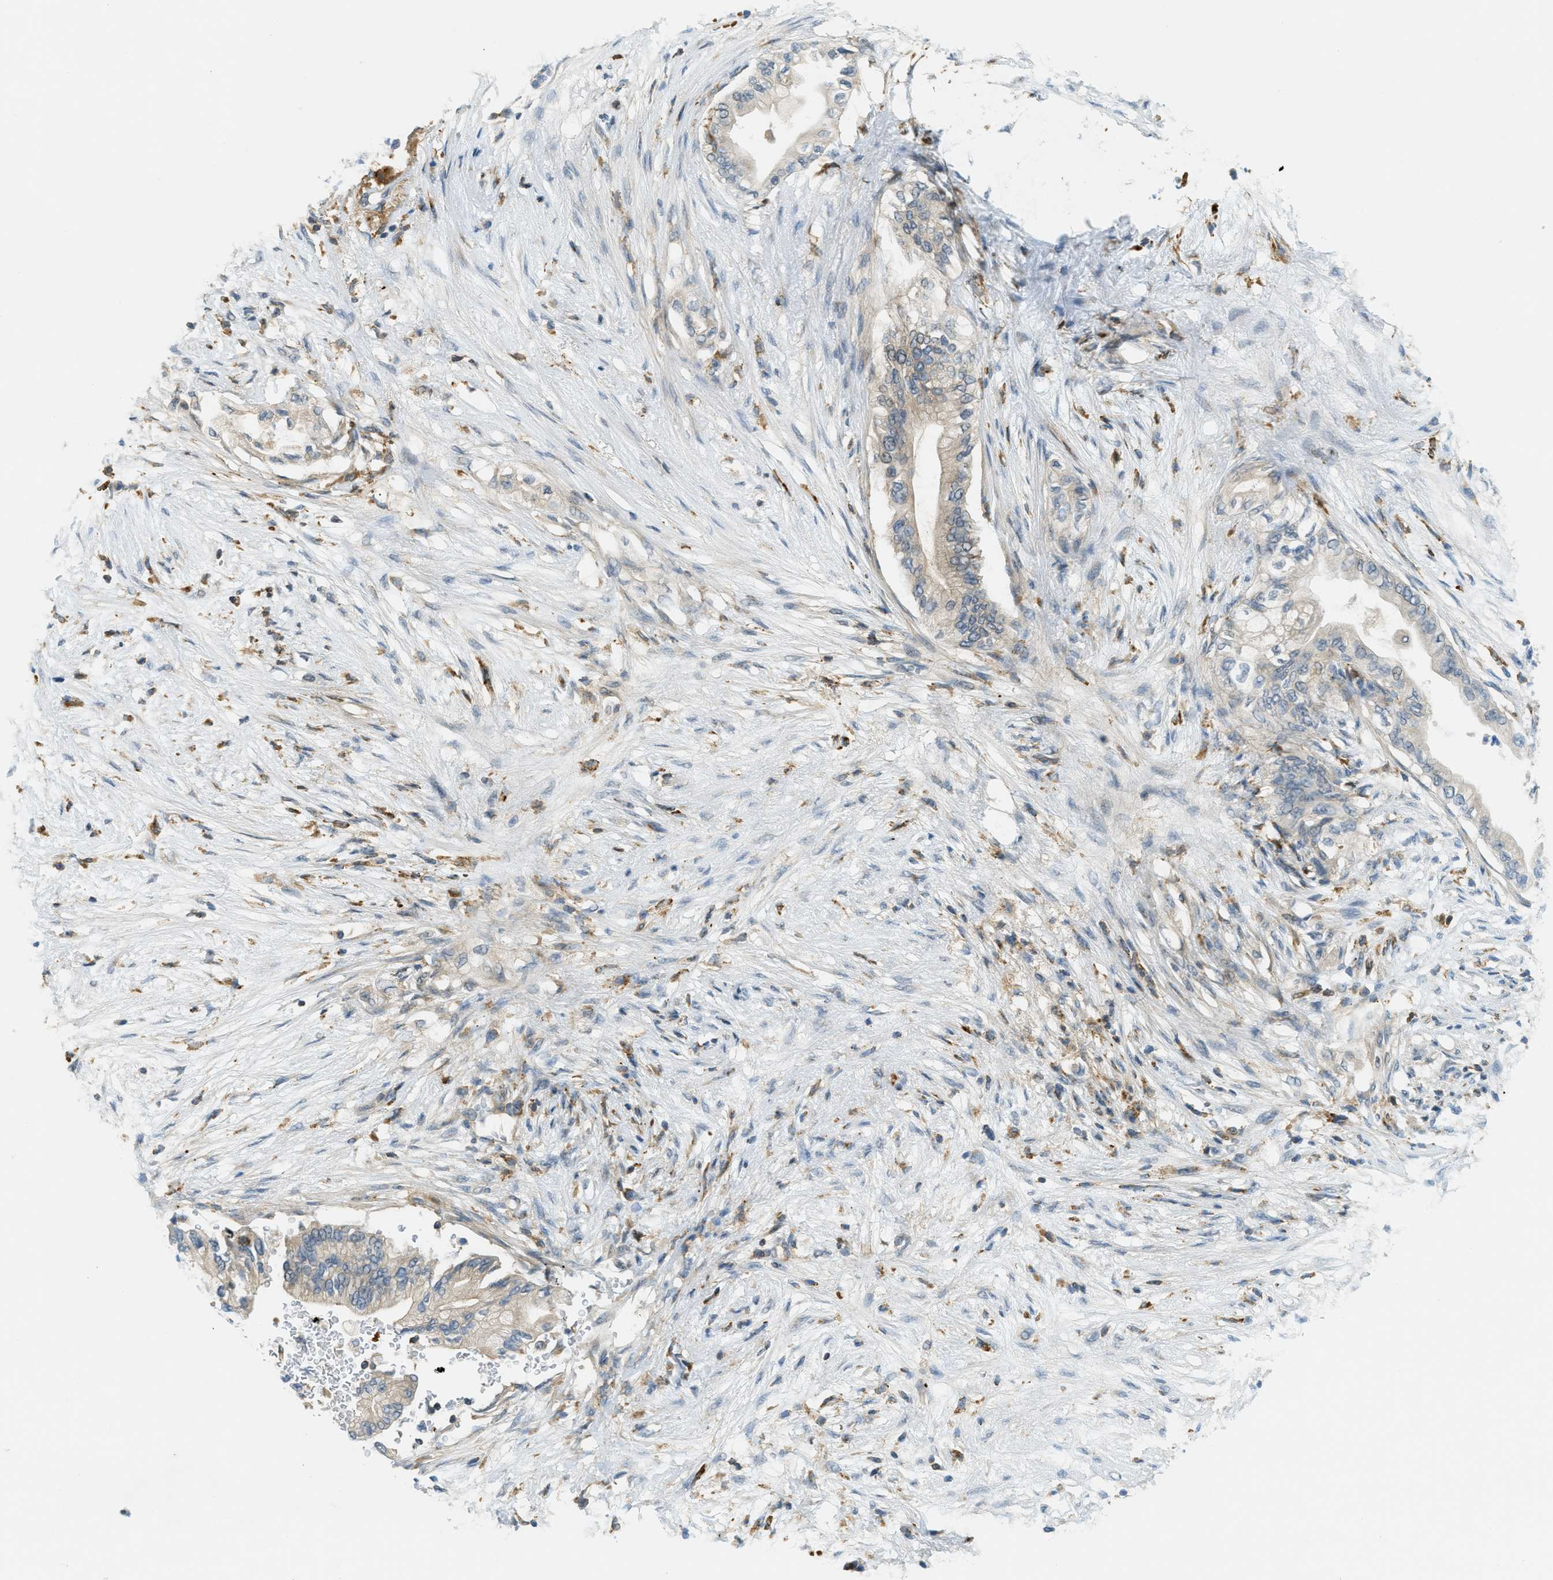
{"staining": {"intensity": "weak", "quantity": "<25%", "location": "cytoplasmic/membranous"}, "tissue": "pancreatic cancer", "cell_type": "Tumor cells", "image_type": "cancer", "snomed": [{"axis": "morphology", "description": "Normal tissue, NOS"}, {"axis": "morphology", "description": "Adenocarcinoma, NOS"}, {"axis": "topography", "description": "Pancreas"}, {"axis": "topography", "description": "Duodenum"}], "caption": "A photomicrograph of pancreatic adenocarcinoma stained for a protein shows no brown staining in tumor cells. (DAB immunohistochemistry (IHC) with hematoxylin counter stain).", "gene": "PLBD2", "patient": {"sex": "female", "age": 60}}